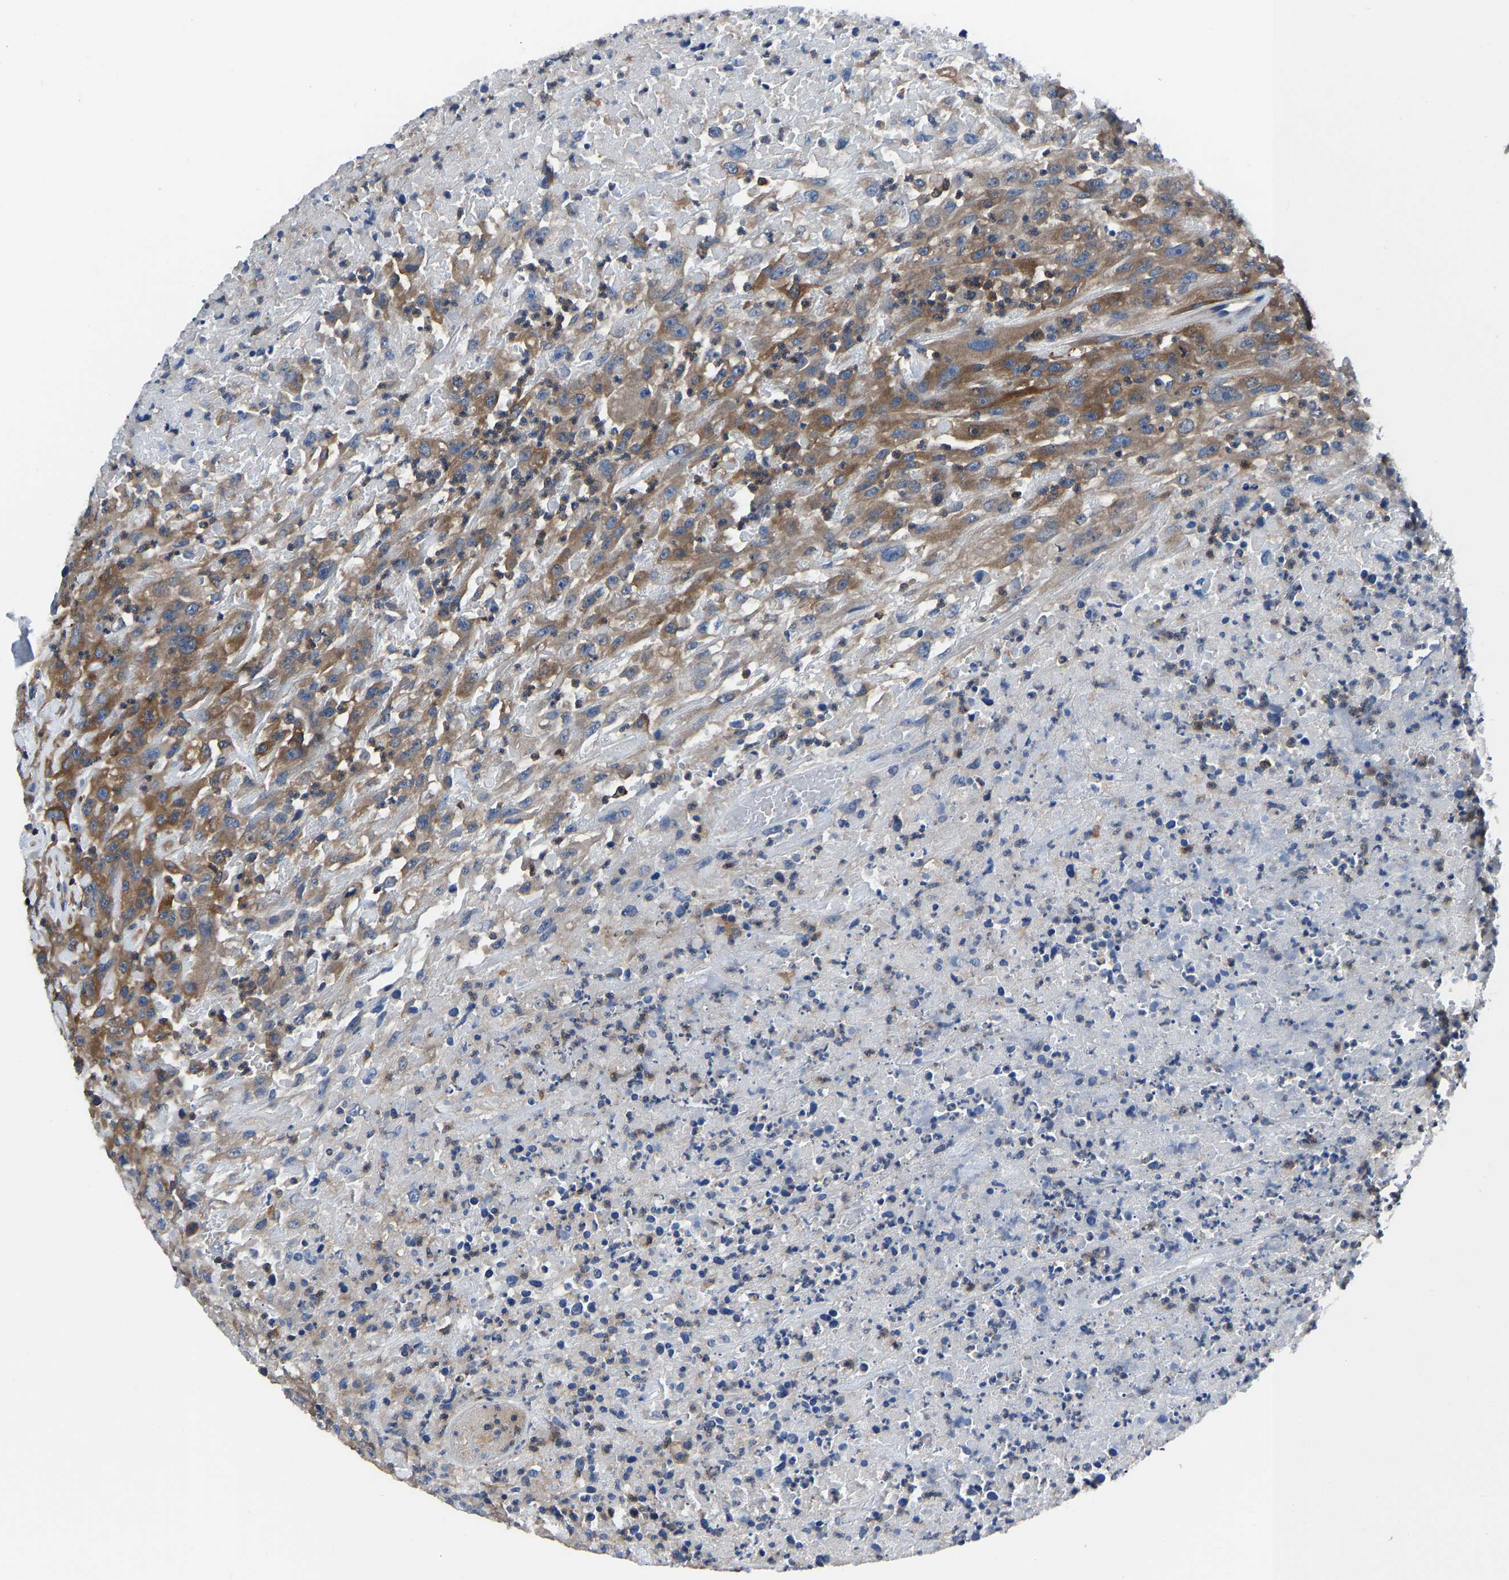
{"staining": {"intensity": "moderate", "quantity": ">75%", "location": "cytoplasmic/membranous"}, "tissue": "urothelial cancer", "cell_type": "Tumor cells", "image_type": "cancer", "snomed": [{"axis": "morphology", "description": "Urothelial carcinoma, High grade"}, {"axis": "topography", "description": "Urinary bladder"}], "caption": "Immunohistochemical staining of high-grade urothelial carcinoma demonstrates medium levels of moderate cytoplasmic/membranous protein staining in approximately >75% of tumor cells. Ihc stains the protein in brown and the nuclei are stained blue.", "gene": "PRKAR1A", "patient": {"sex": "male", "age": 46}}